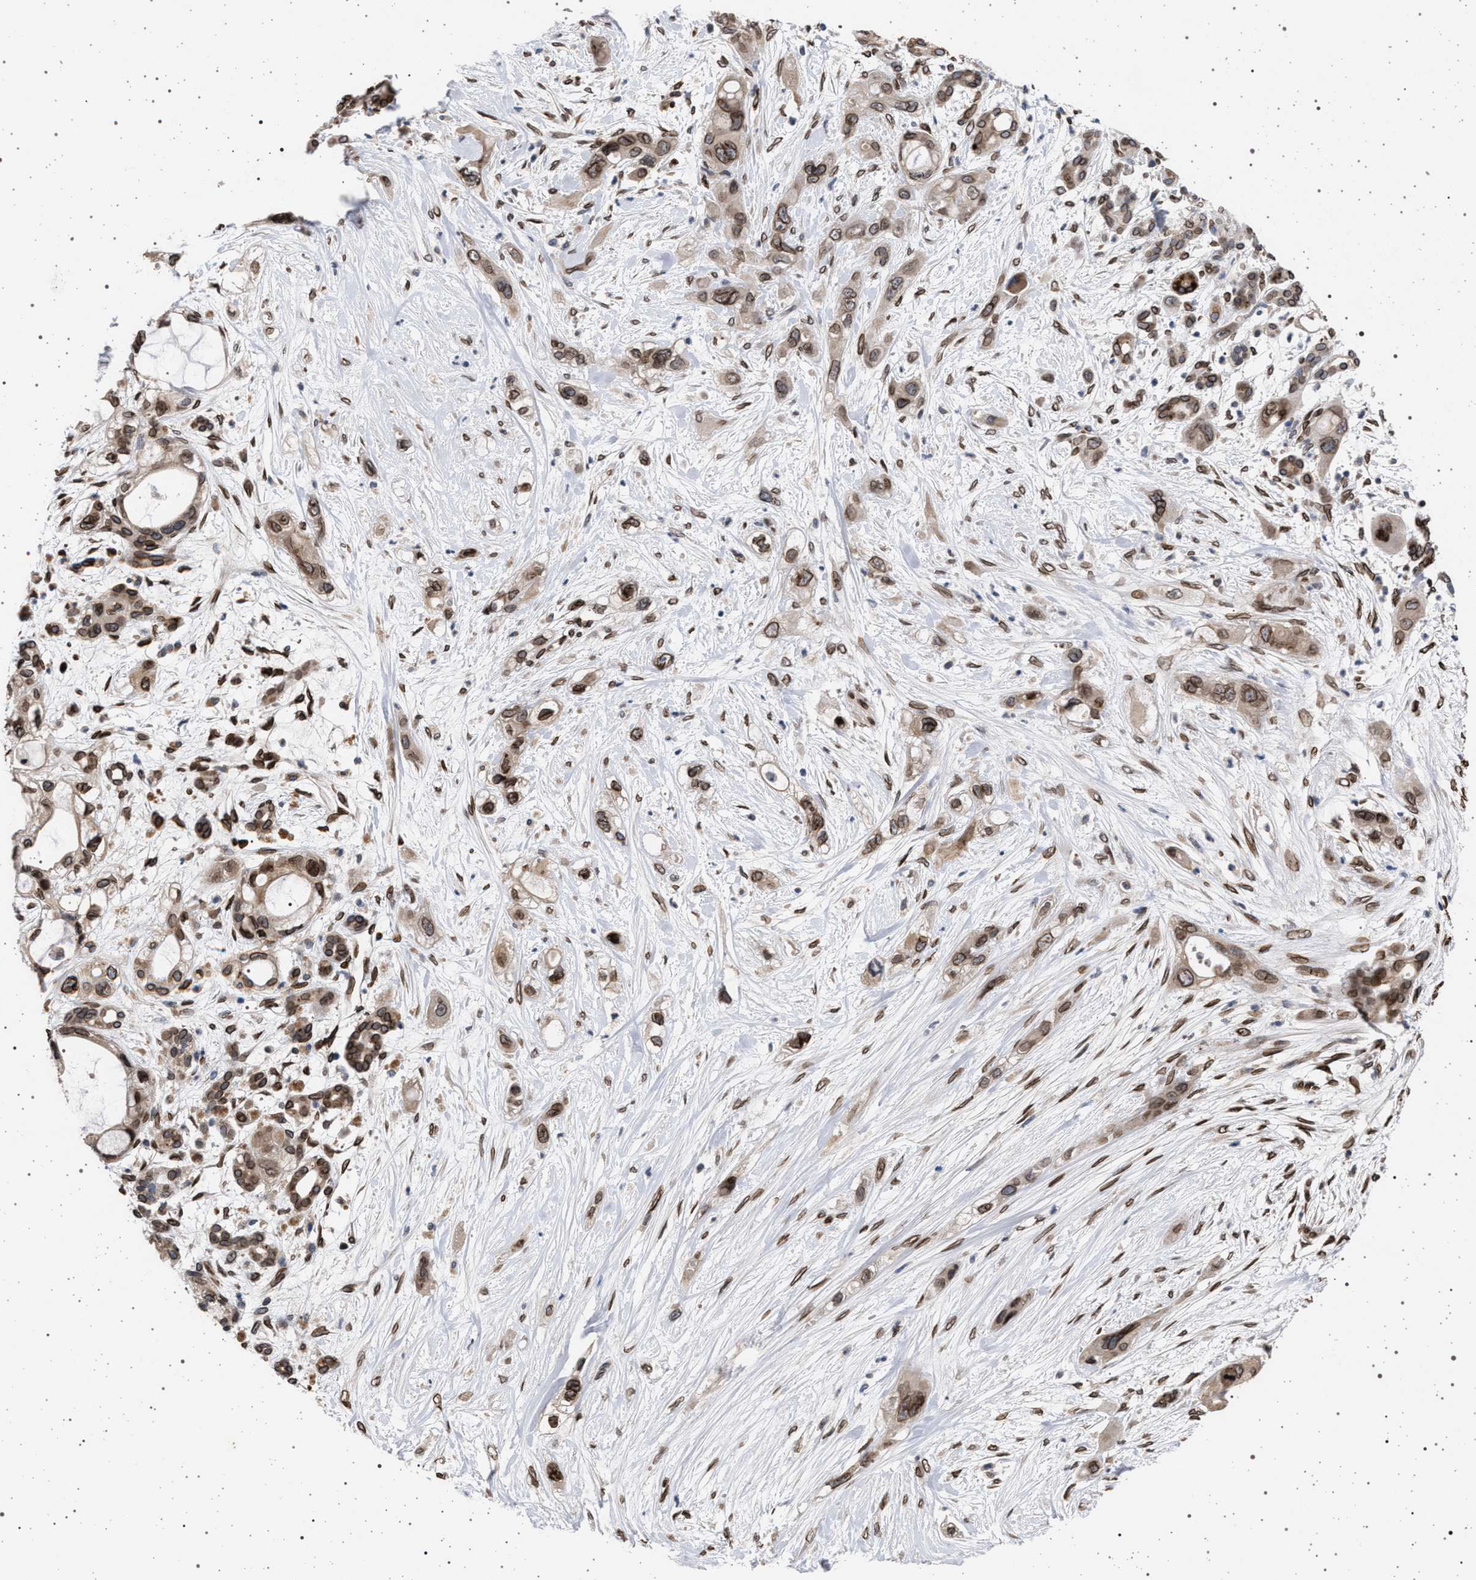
{"staining": {"intensity": "moderate", "quantity": ">75%", "location": "cytoplasmic/membranous,nuclear"}, "tissue": "pancreatic cancer", "cell_type": "Tumor cells", "image_type": "cancer", "snomed": [{"axis": "morphology", "description": "Adenocarcinoma, NOS"}, {"axis": "topography", "description": "Pancreas"}], "caption": "Human pancreatic adenocarcinoma stained with a brown dye demonstrates moderate cytoplasmic/membranous and nuclear positive staining in about >75% of tumor cells.", "gene": "ING2", "patient": {"sex": "male", "age": 59}}